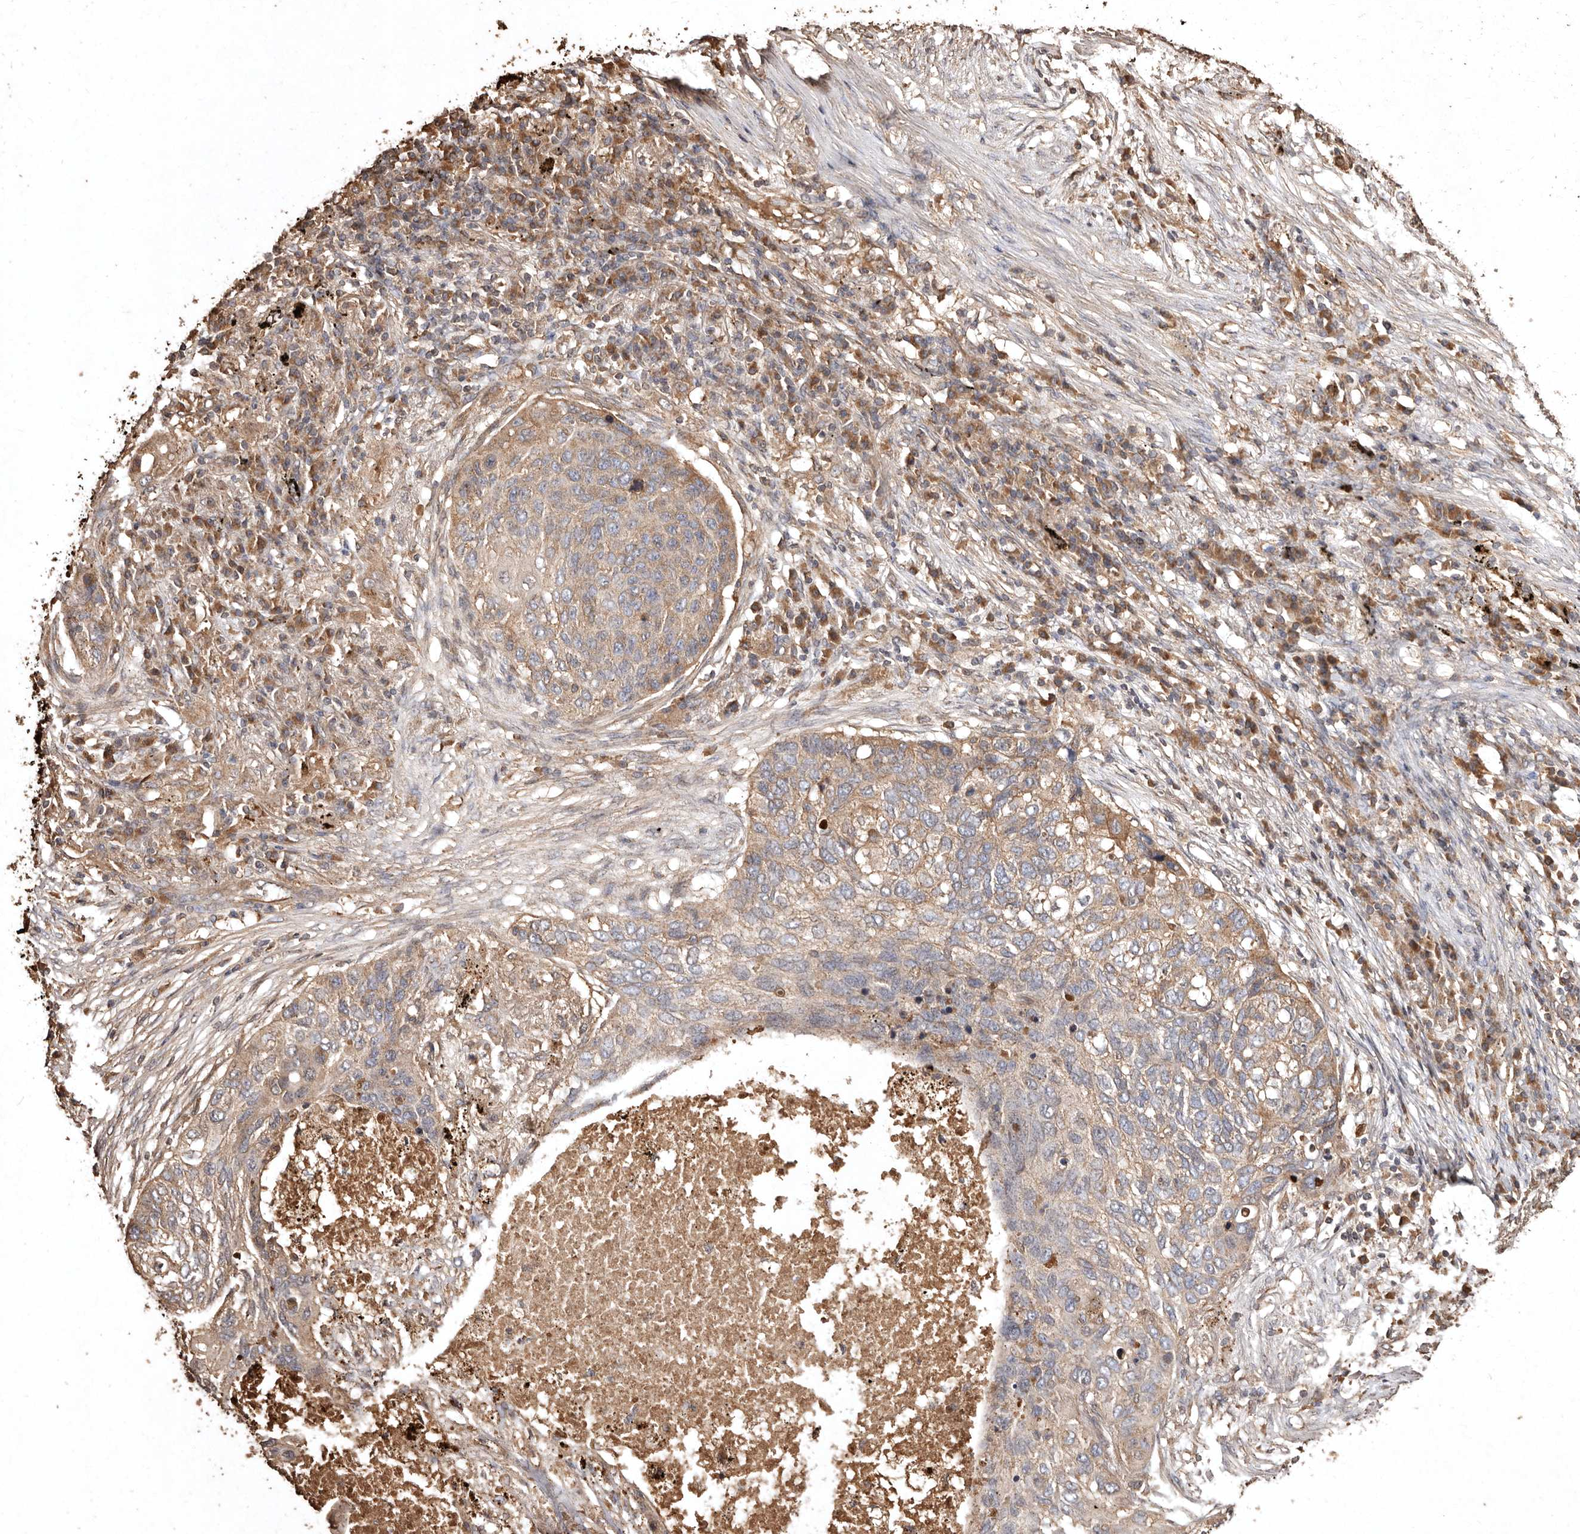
{"staining": {"intensity": "weak", "quantity": ">75%", "location": "cytoplasmic/membranous"}, "tissue": "lung cancer", "cell_type": "Tumor cells", "image_type": "cancer", "snomed": [{"axis": "morphology", "description": "Squamous cell carcinoma, NOS"}, {"axis": "topography", "description": "Lung"}], "caption": "Lung cancer (squamous cell carcinoma) stained with DAB (3,3'-diaminobenzidine) IHC demonstrates low levels of weak cytoplasmic/membranous staining in approximately >75% of tumor cells.", "gene": "FARS2", "patient": {"sex": "female", "age": 63}}